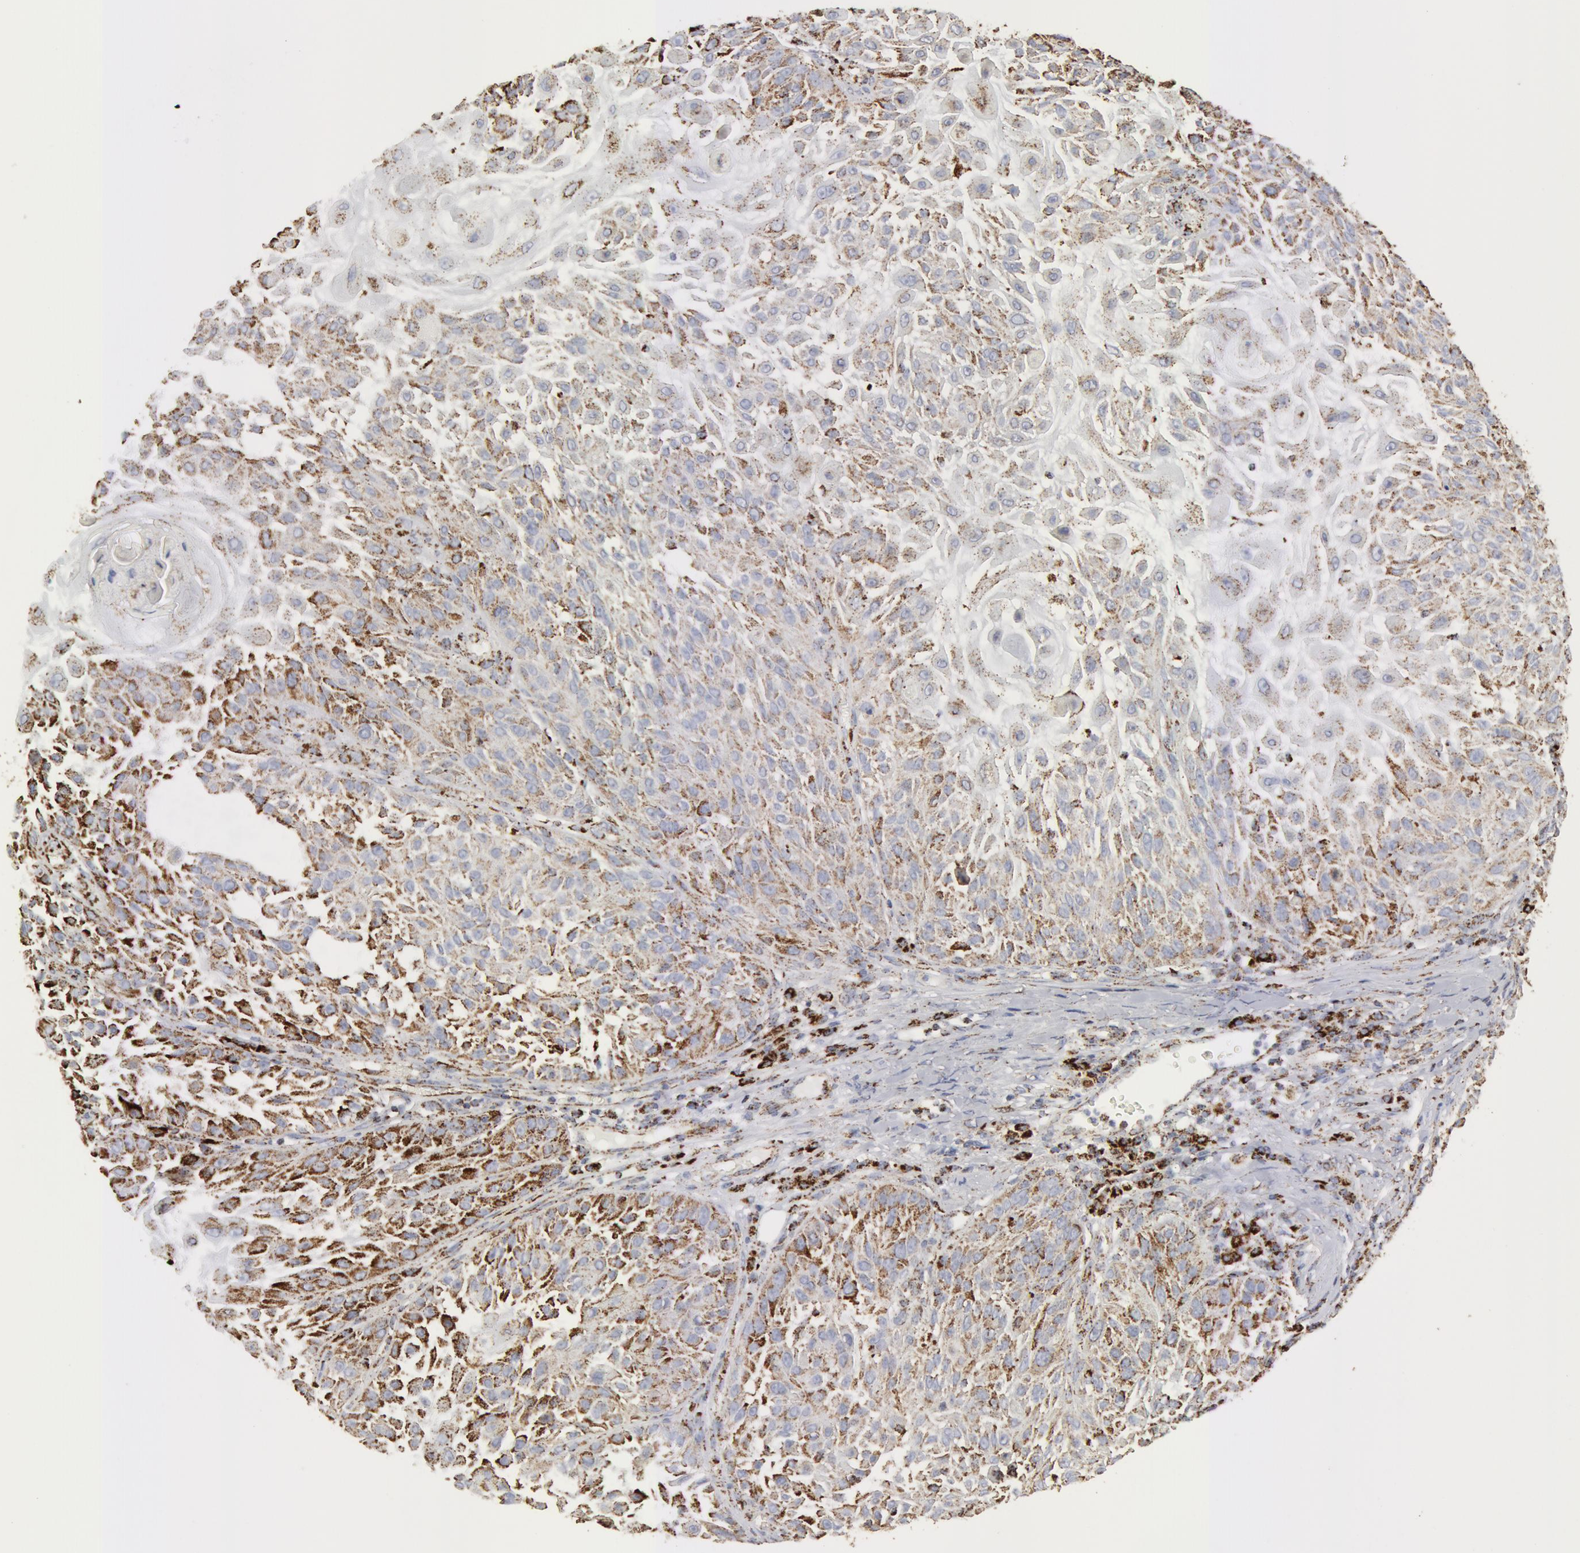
{"staining": {"intensity": "moderate", "quantity": "25%-75%", "location": "cytoplasmic/membranous"}, "tissue": "skin cancer", "cell_type": "Tumor cells", "image_type": "cancer", "snomed": [{"axis": "morphology", "description": "Squamous cell carcinoma, NOS"}, {"axis": "topography", "description": "Skin"}], "caption": "This histopathology image shows immunohistochemistry staining of human skin cancer, with medium moderate cytoplasmic/membranous staining in about 25%-75% of tumor cells.", "gene": "ATP5F1B", "patient": {"sex": "female", "age": 89}}